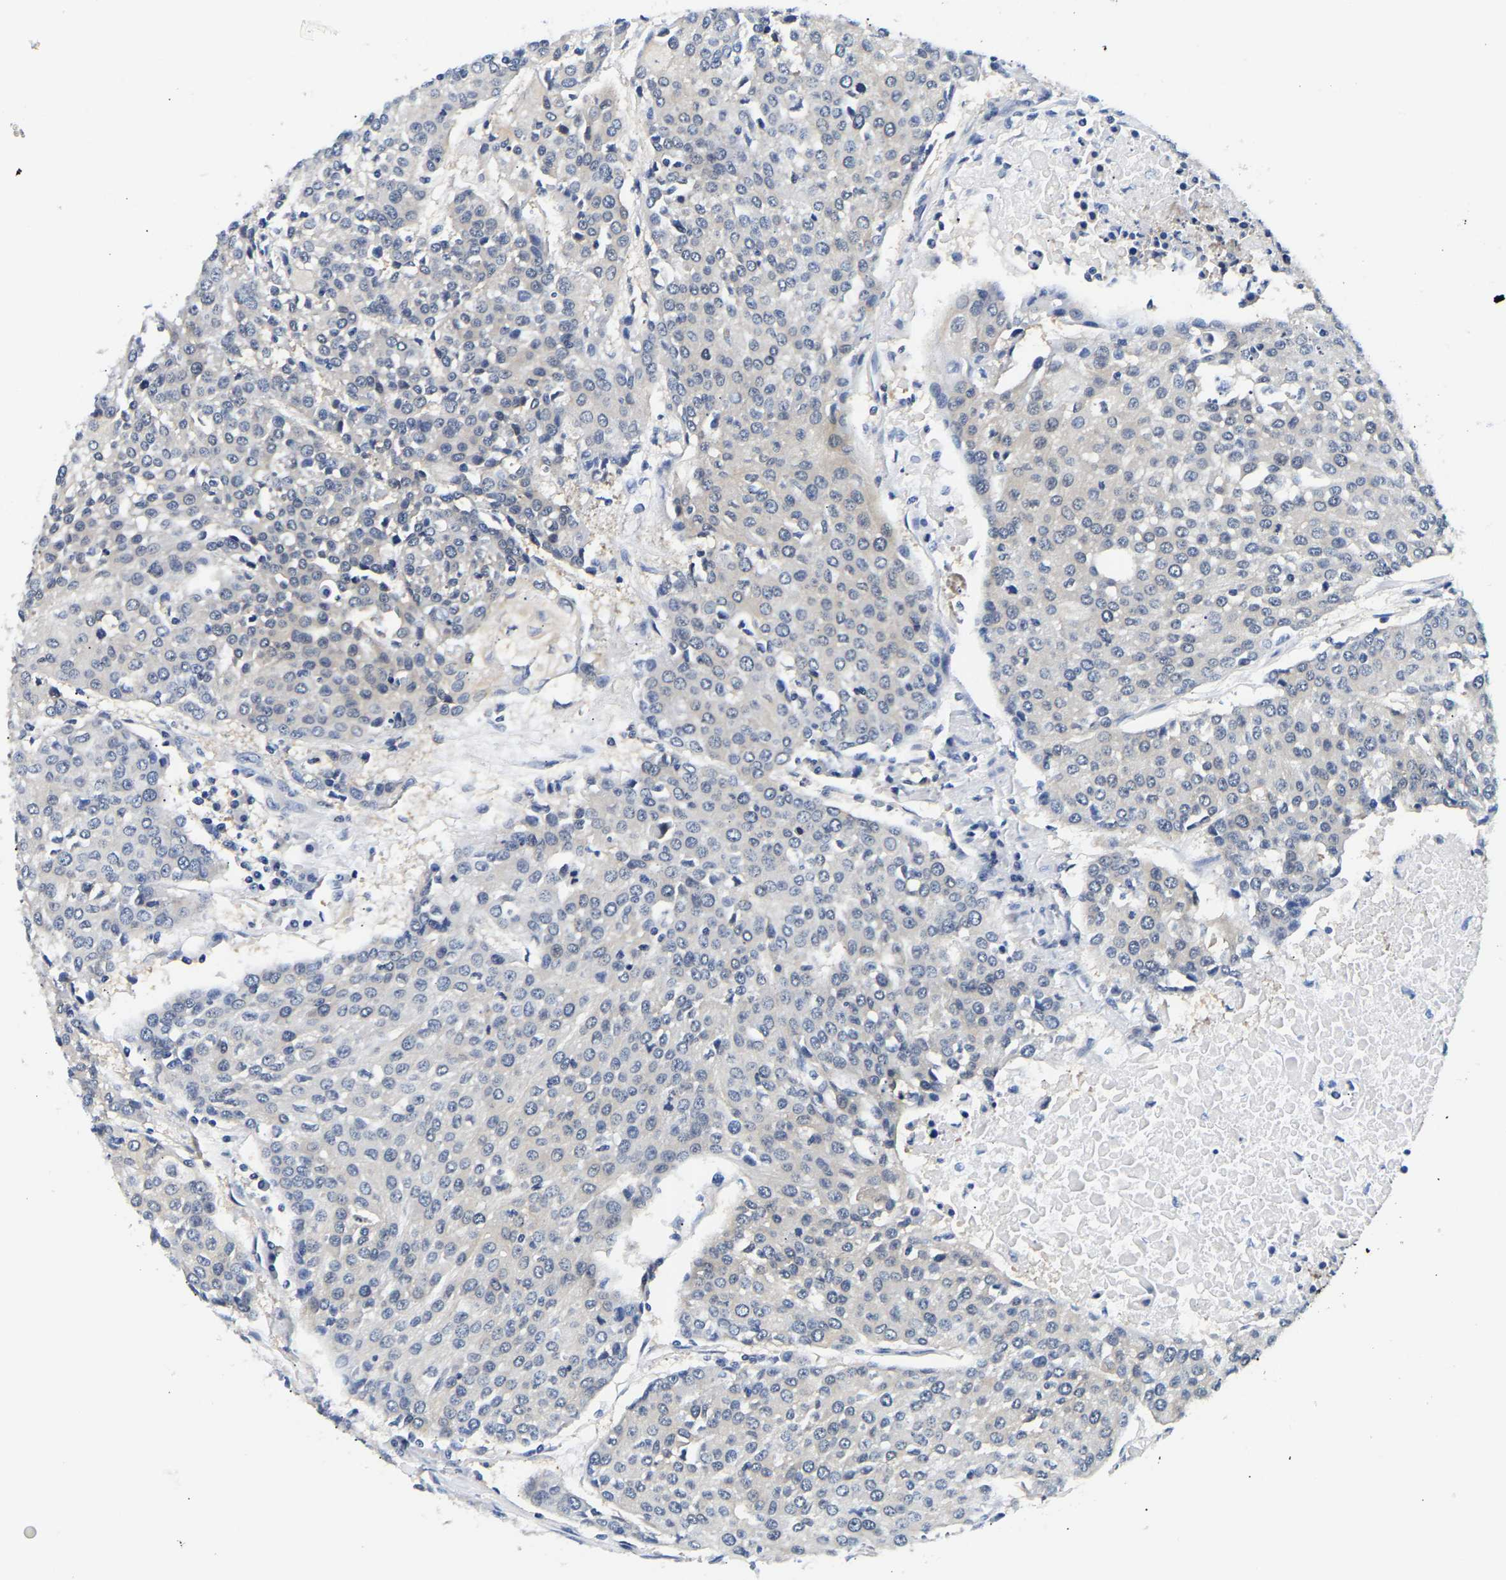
{"staining": {"intensity": "negative", "quantity": "none", "location": "none"}, "tissue": "urothelial cancer", "cell_type": "Tumor cells", "image_type": "cancer", "snomed": [{"axis": "morphology", "description": "Urothelial carcinoma, High grade"}, {"axis": "topography", "description": "Urinary bladder"}], "caption": "Tumor cells are negative for protein expression in human urothelial cancer.", "gene": "UCHL3", "patient": {"sex": "female", "age": 85}}